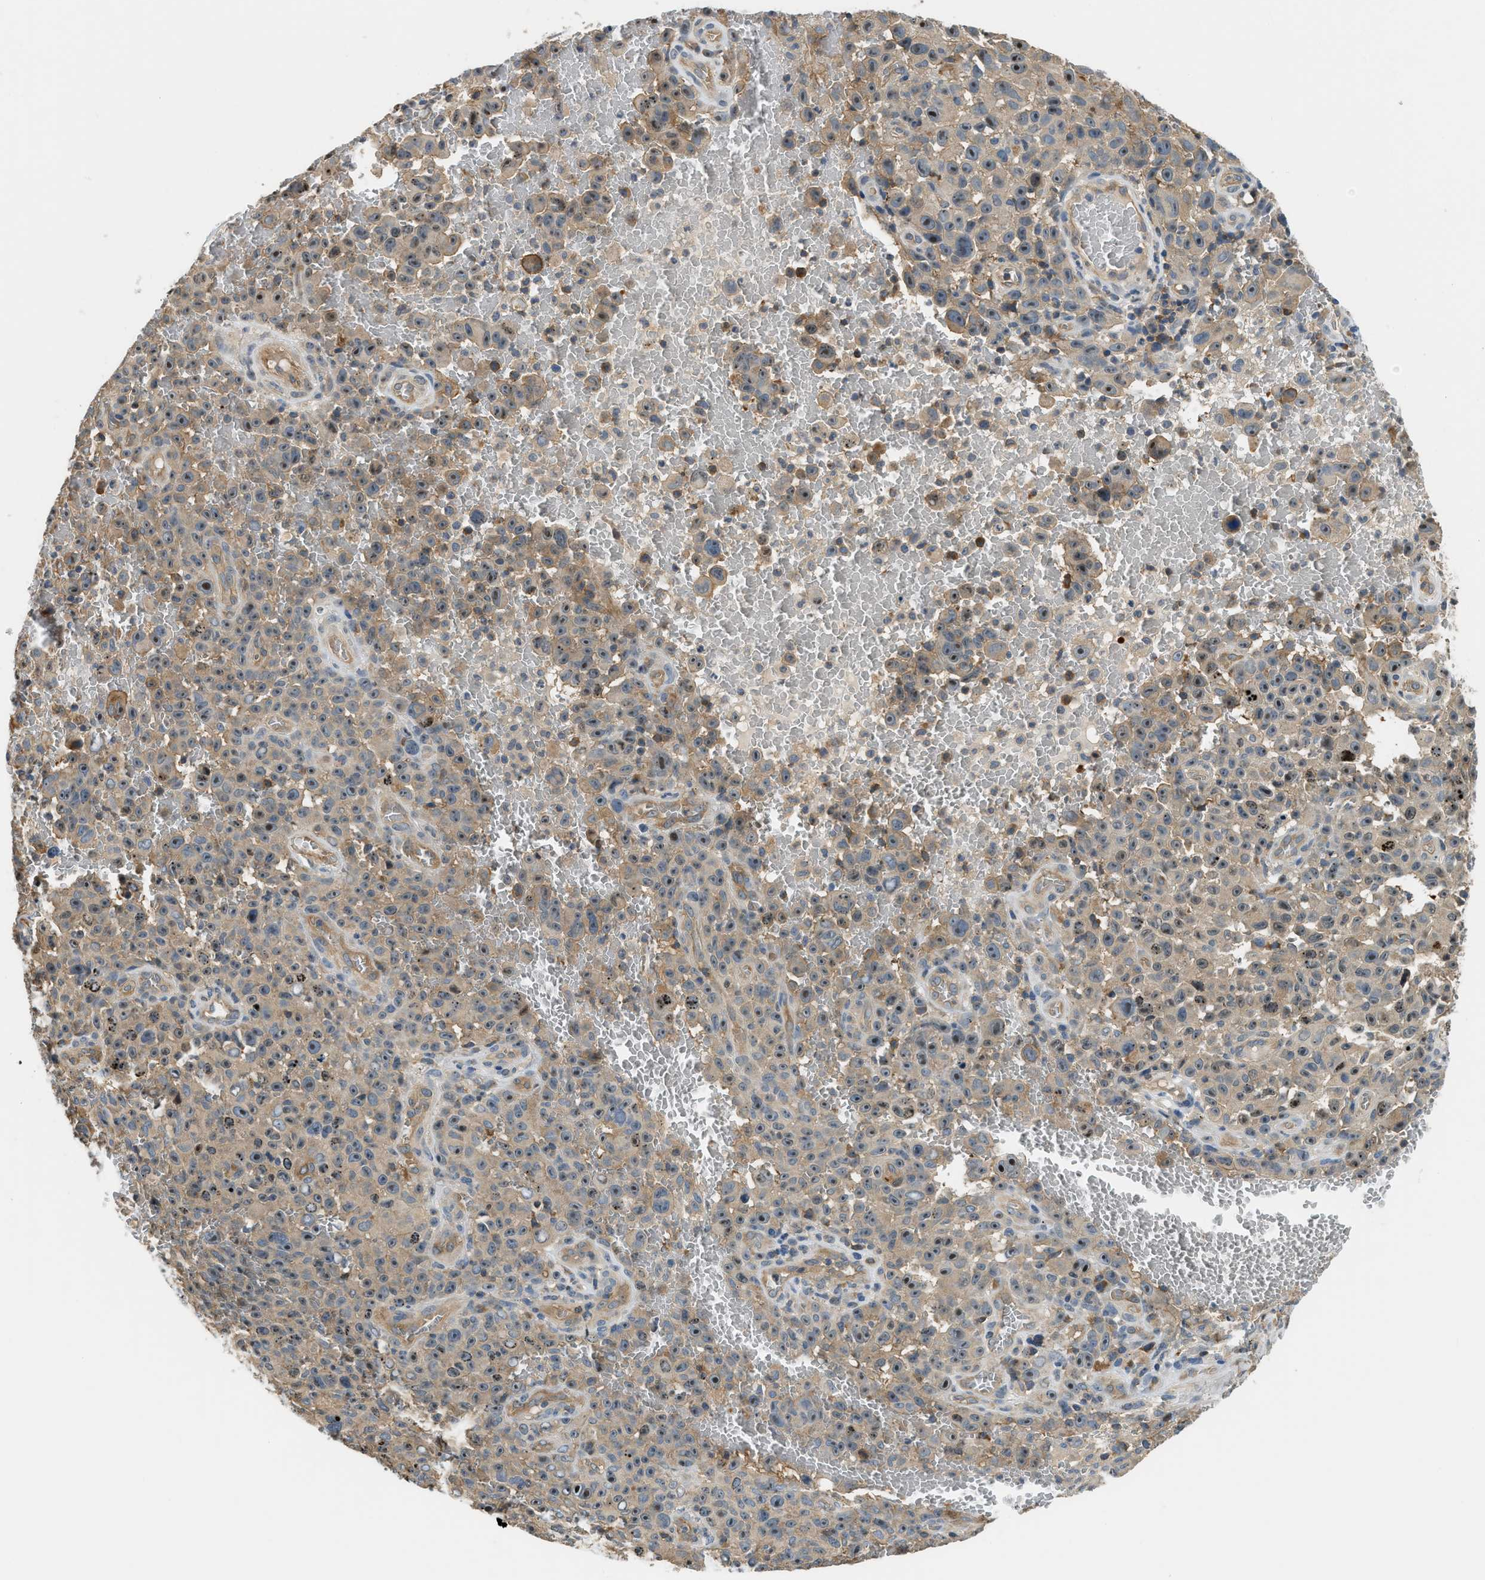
{"staining": {"intensity": "moderate", "quantity": ">75%", "location": "cytoplasmic/membranous,nuclear"}, "tissue": "melanoma", "cell_type": "Tumor cells", "image_type": "cancer", "snomed": [{"axis": "morphology", "description": "Malignant melanoma, NOS"}, {"axis": "topography", "description": "Skin"}], "caption": "This is a histology image of immunohistochemistry (IHC) staining of malignant melanoma, which shows moderate staining in the cytoplasmic/membranous and nuclear of tumor cells.", "gene": "CBLB", "patient": {"sex": "female", "age": 82}}